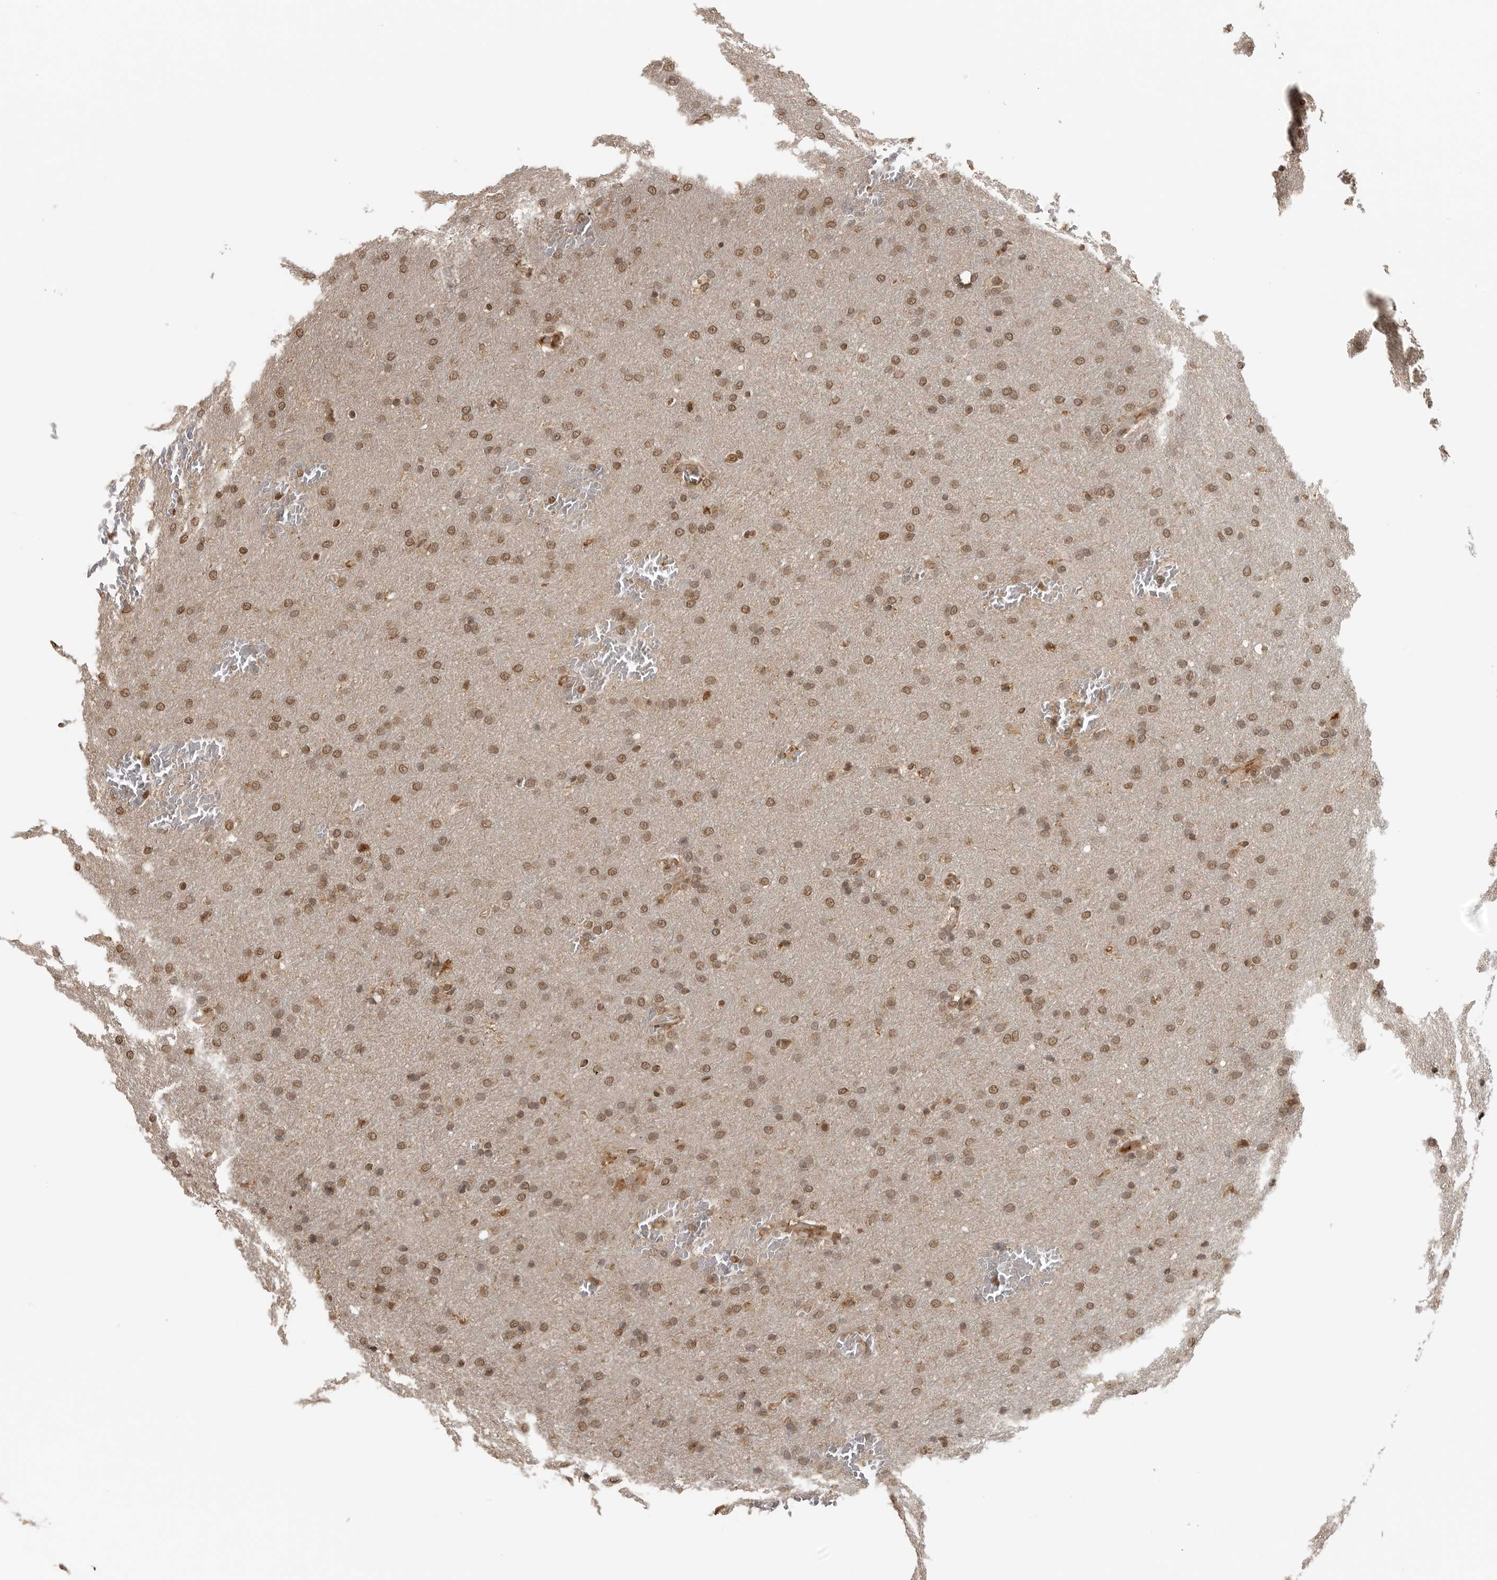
{"staining": {"intensity": "moderate", "quantity": ">75%", "location": "nuclear"}, "tissue": "glioma", "cell_type": "Tumor cells", "image_type": "cancer", "snomed": [{"axis": "morphology", "description": "Glioma, malignant, Low grade"}, {"axis": "topography", "description": "Brain"}], "caption": "Immunohistochemical staining of human glioma displays medium levels of moderate nuclear protein expression in about >75% of tumor cells.", "gene": "CLOCK", "patient": {"sex": "female", "age": 37}}